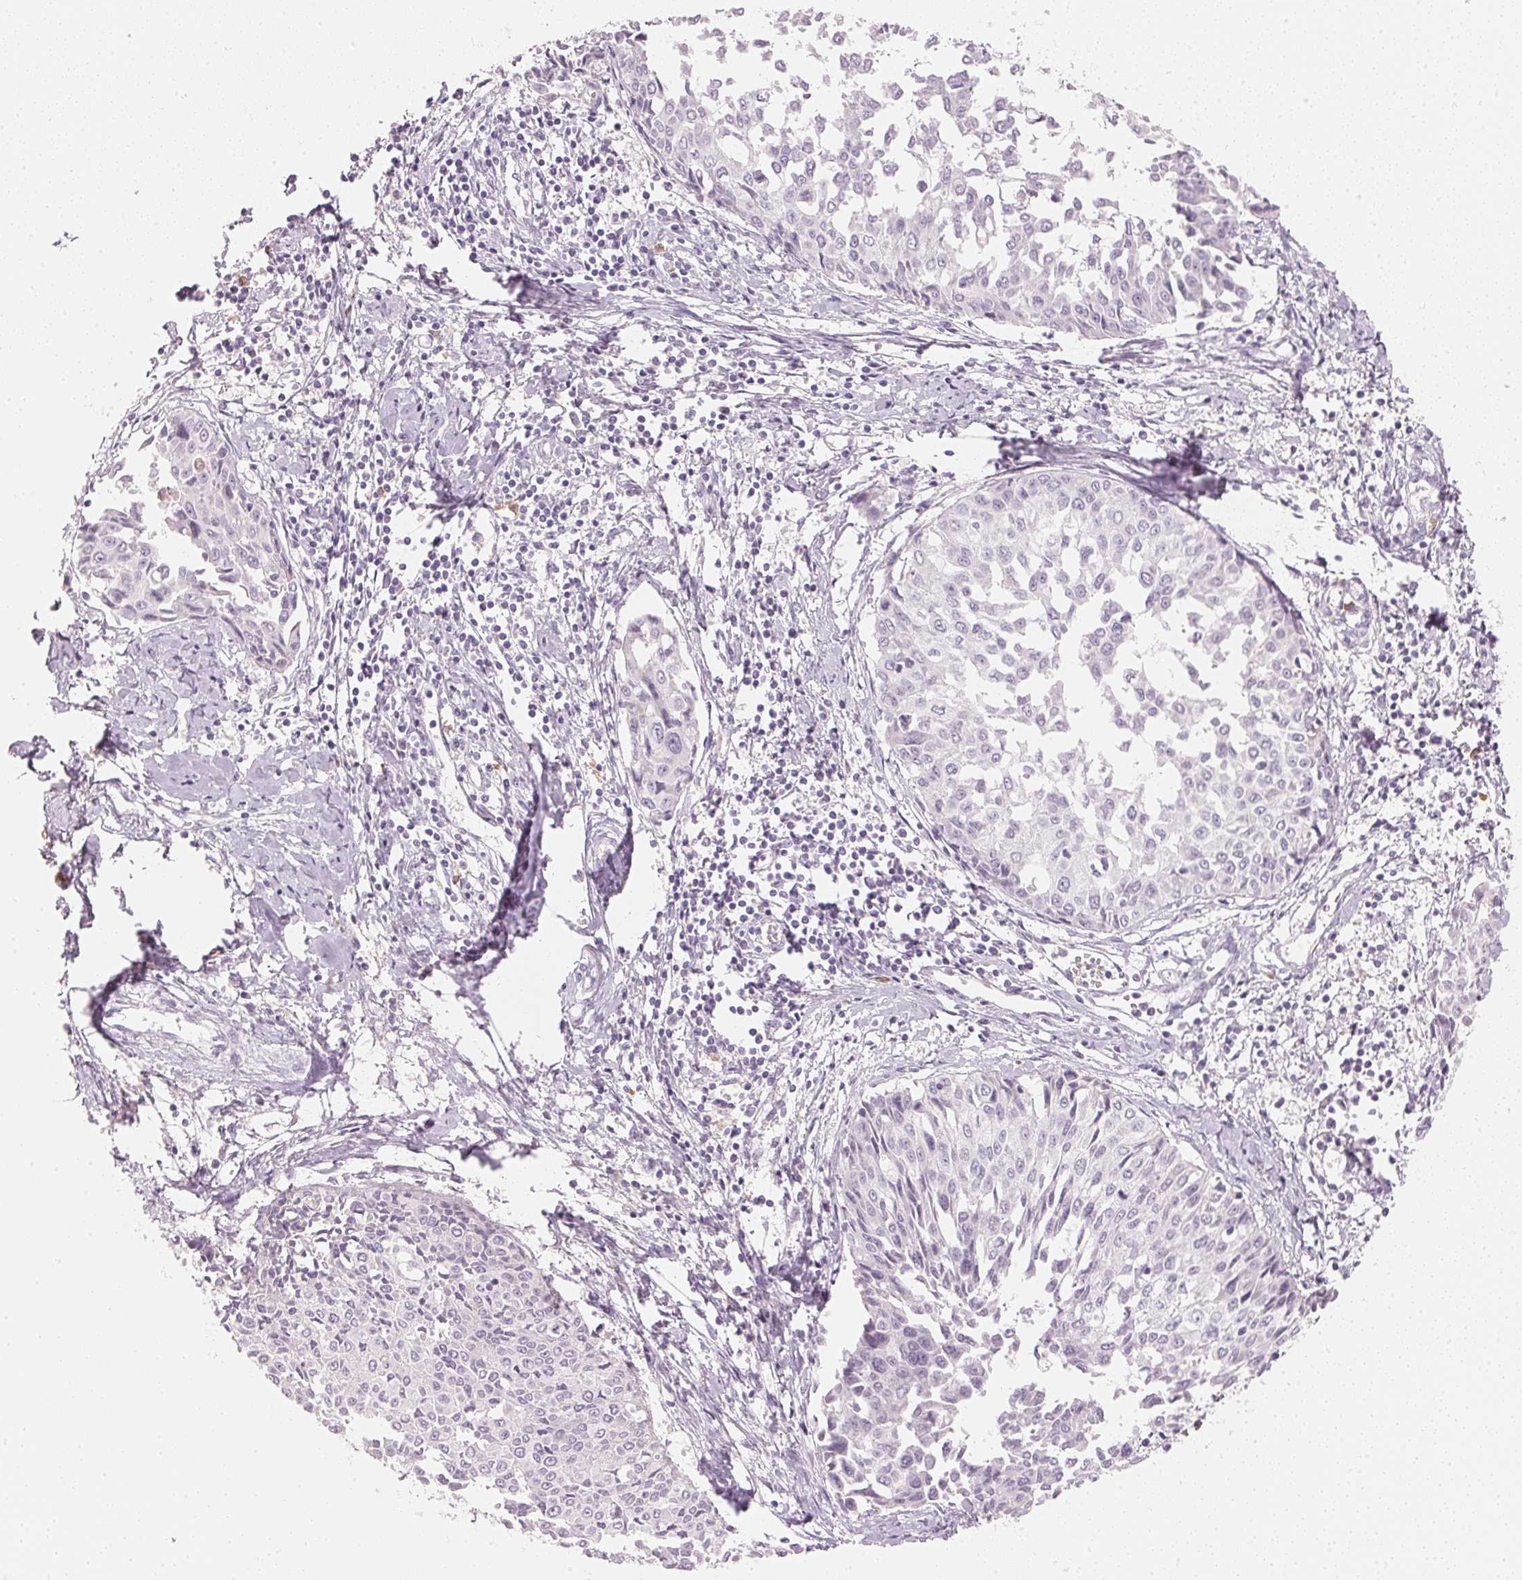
{"staining": {"intensity": "negative", "quantity": "none", "location": "none"}, "tissue": "cervical cancer", "cell_type": "Tumor cells", "image_type": "cancer", "snomed": [{"axis": "morphology", "description": "Squamous cell carcinoma, NOS"}, {"axis": "topography", "description": "Cervix"}], "caption": "High power microscopy micrograph of an immunohistochemistry (IHC) micrograph of squamous cell carcinoma (cervical), revealing no significant expression in tumor cells.", "gene": "RMDN2", "patient": {"sex": "female", "age": 50}}